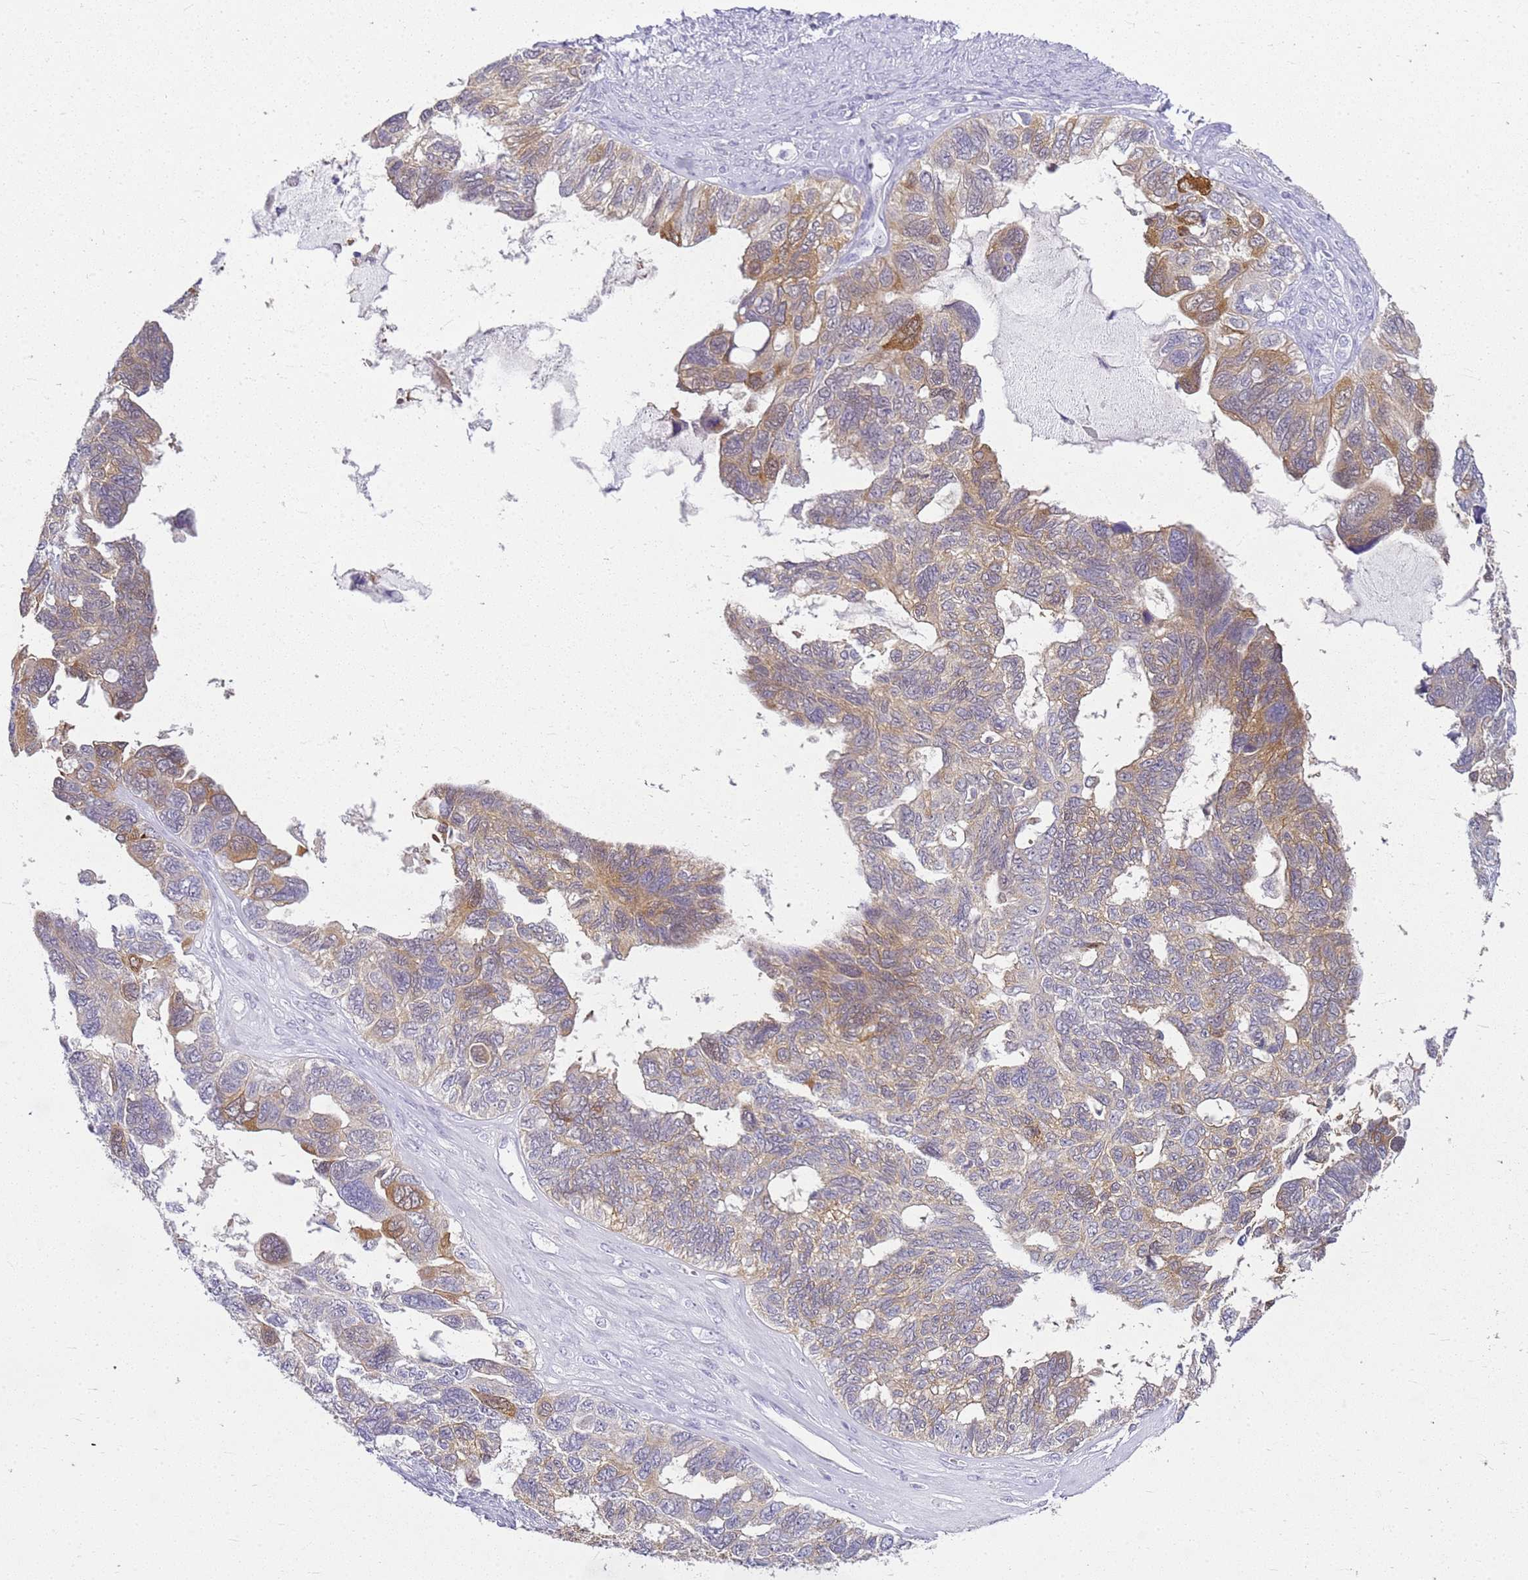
{"staining": {"intensity": "moderate", "quantity": "25%-75%", "location": "cytoplasmic/membranous"}, "tissue": "ovarian cancer", "cell_type": "Tumor cells", "image_type": "cancer", "snomed": [{"axis": "morphology", "description": "Cystadenocarcinoma, serous, NOS"}, {"axis": "topography", "description": "Ovary"}], "caption": "A high-resolution histopathology image shows immunohistochemistry (IHC) staining of ovarian serous cystadenocarcinoma, which displays moderate cytoplasmic/membranous staining in approximately 25%-75% of tumor cells.", "gene": "HSPB1", "patient": {"sex": "female", "age": 79}}